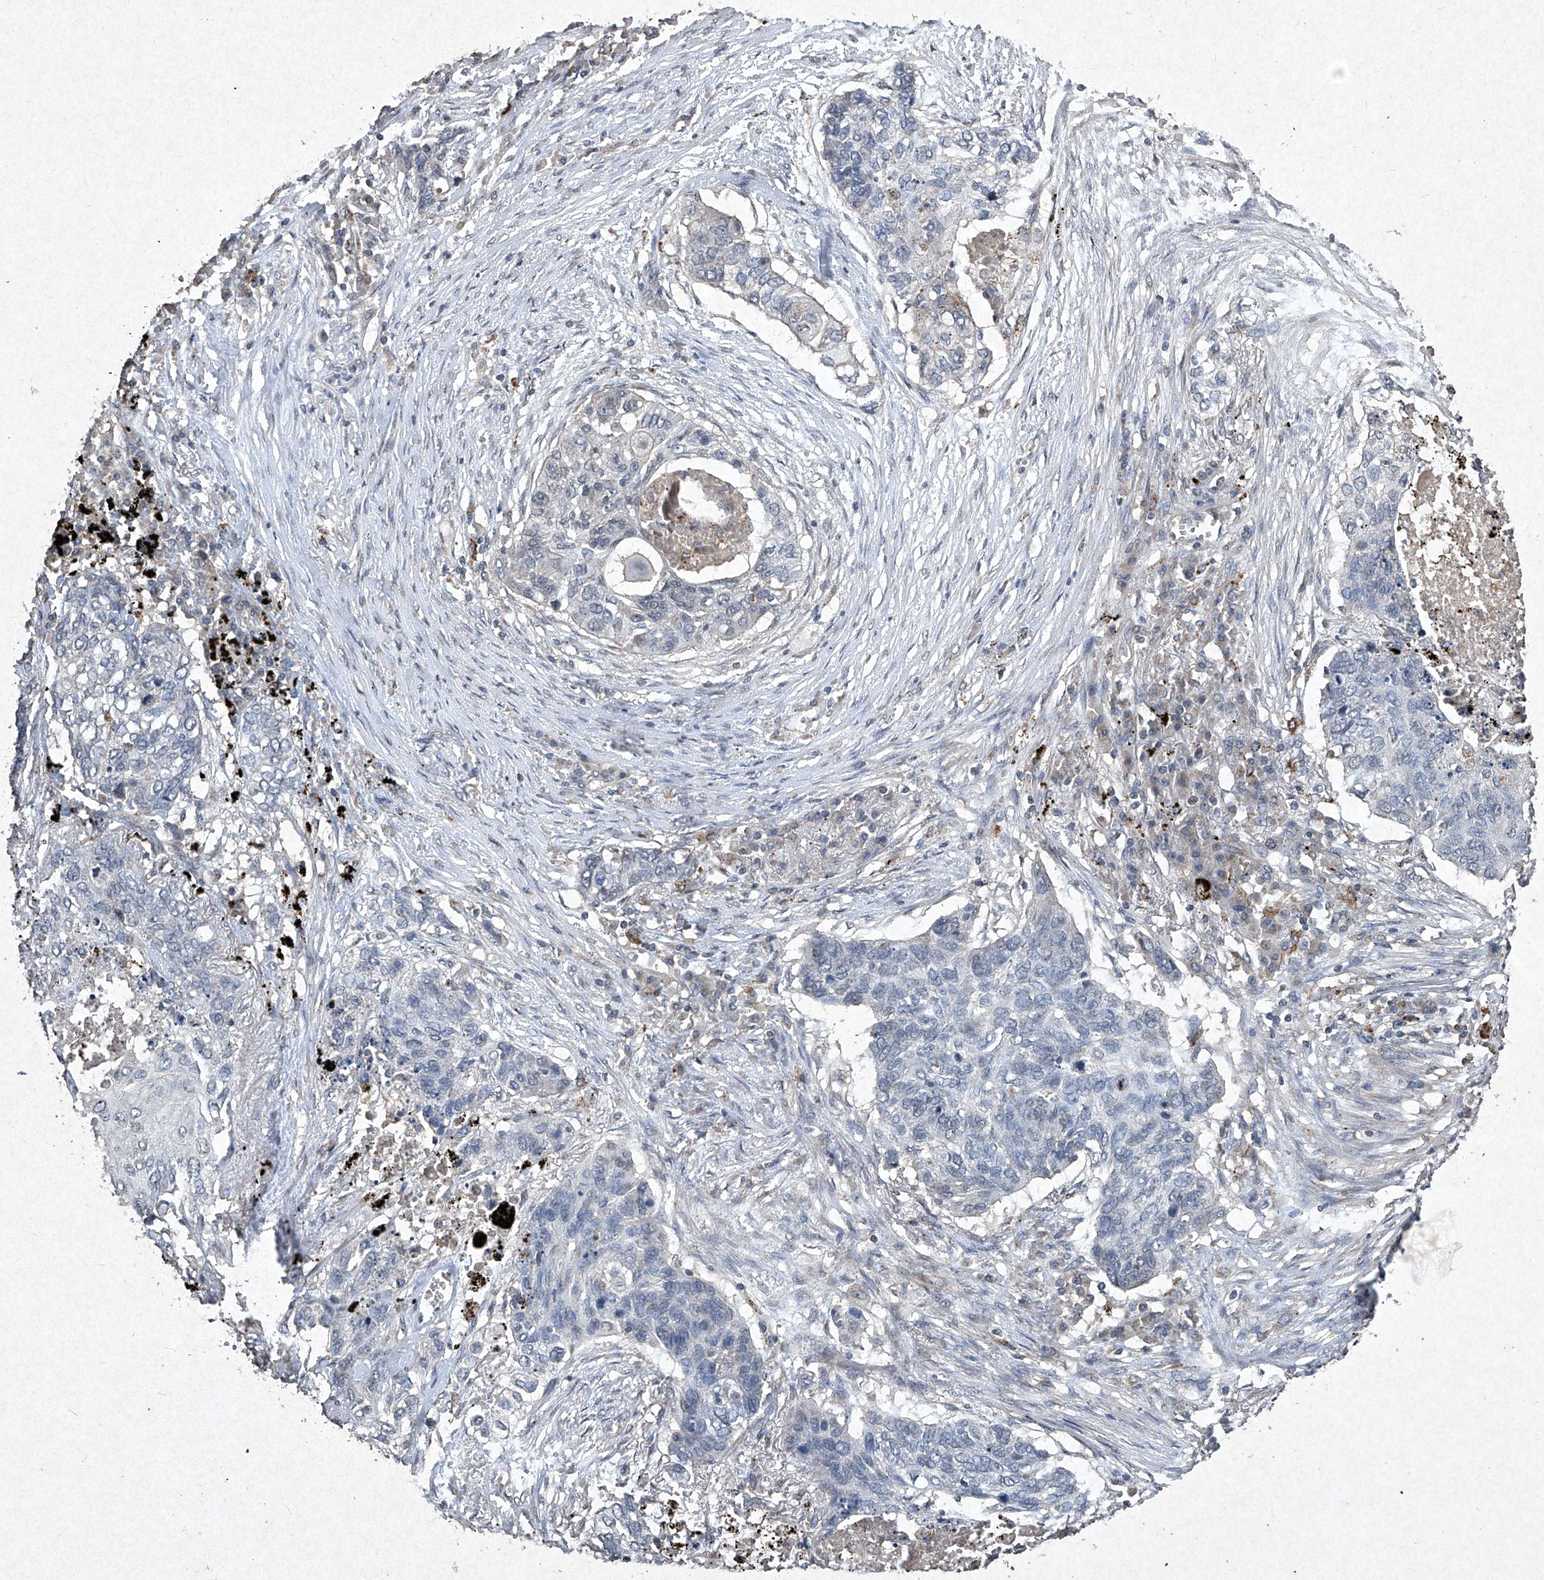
{"staining": {"intensity": "negative", "quantity": "none", "location": "none"}, "tissue": "lung cancer", "cell_type": "Tumor cells", "image_type": "cancer", "snomed": [{"axis": "morphology", "description": "Squamous cell carcinoma, NOS"}, {"axis": "topography", "description": "Lung"}], "caption": "Protein analysis of lung squamous cell carcinoma exhibits no significant positivity in tumor cells.", "gene": "MED16", "patient": {"sex": "female", "age": 63}}